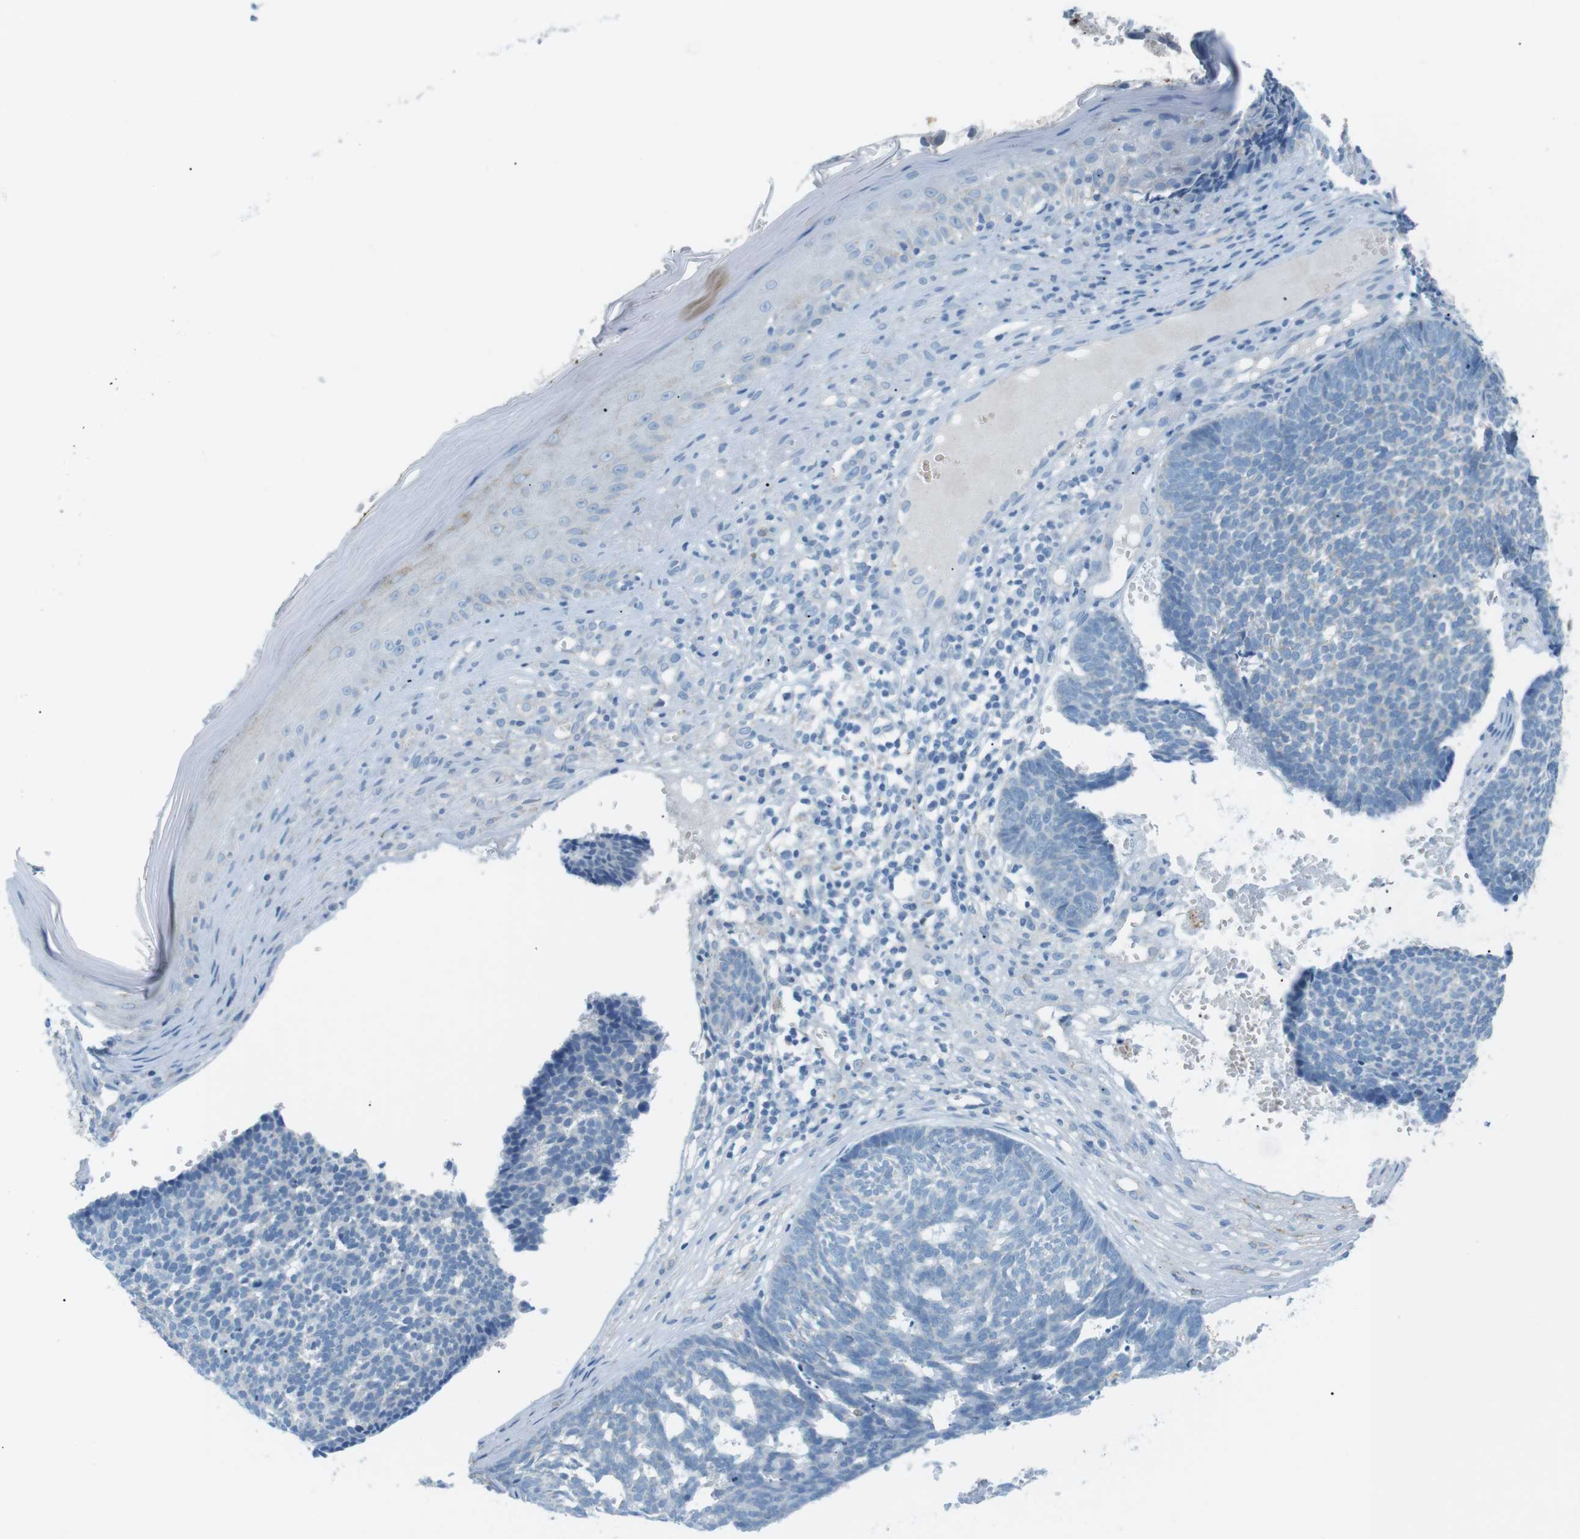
{"staining": {"intensity": "negative", "quantity": "none", "location": "none"}, "tissue": "skin cancer", "cell_type": "Tumor cells", "image_type": "cancer", "snomed": [{"axis": "morphology", "description": "Basal cell carcinoma"}, {"axis": "topography", "description": "Skin"}], "caption": "There is no significant staining in tumor cells of skin cancer (basal cell carcinoma). Brightfield microscopy of immunohistochemistry stained with DAB (3,3'-diaminobenzidine) (brown) and hematoxylin (blue), captured at high magnification.", "gene": "VAMP1", "patient": {"sex": "male", "age": 84}}